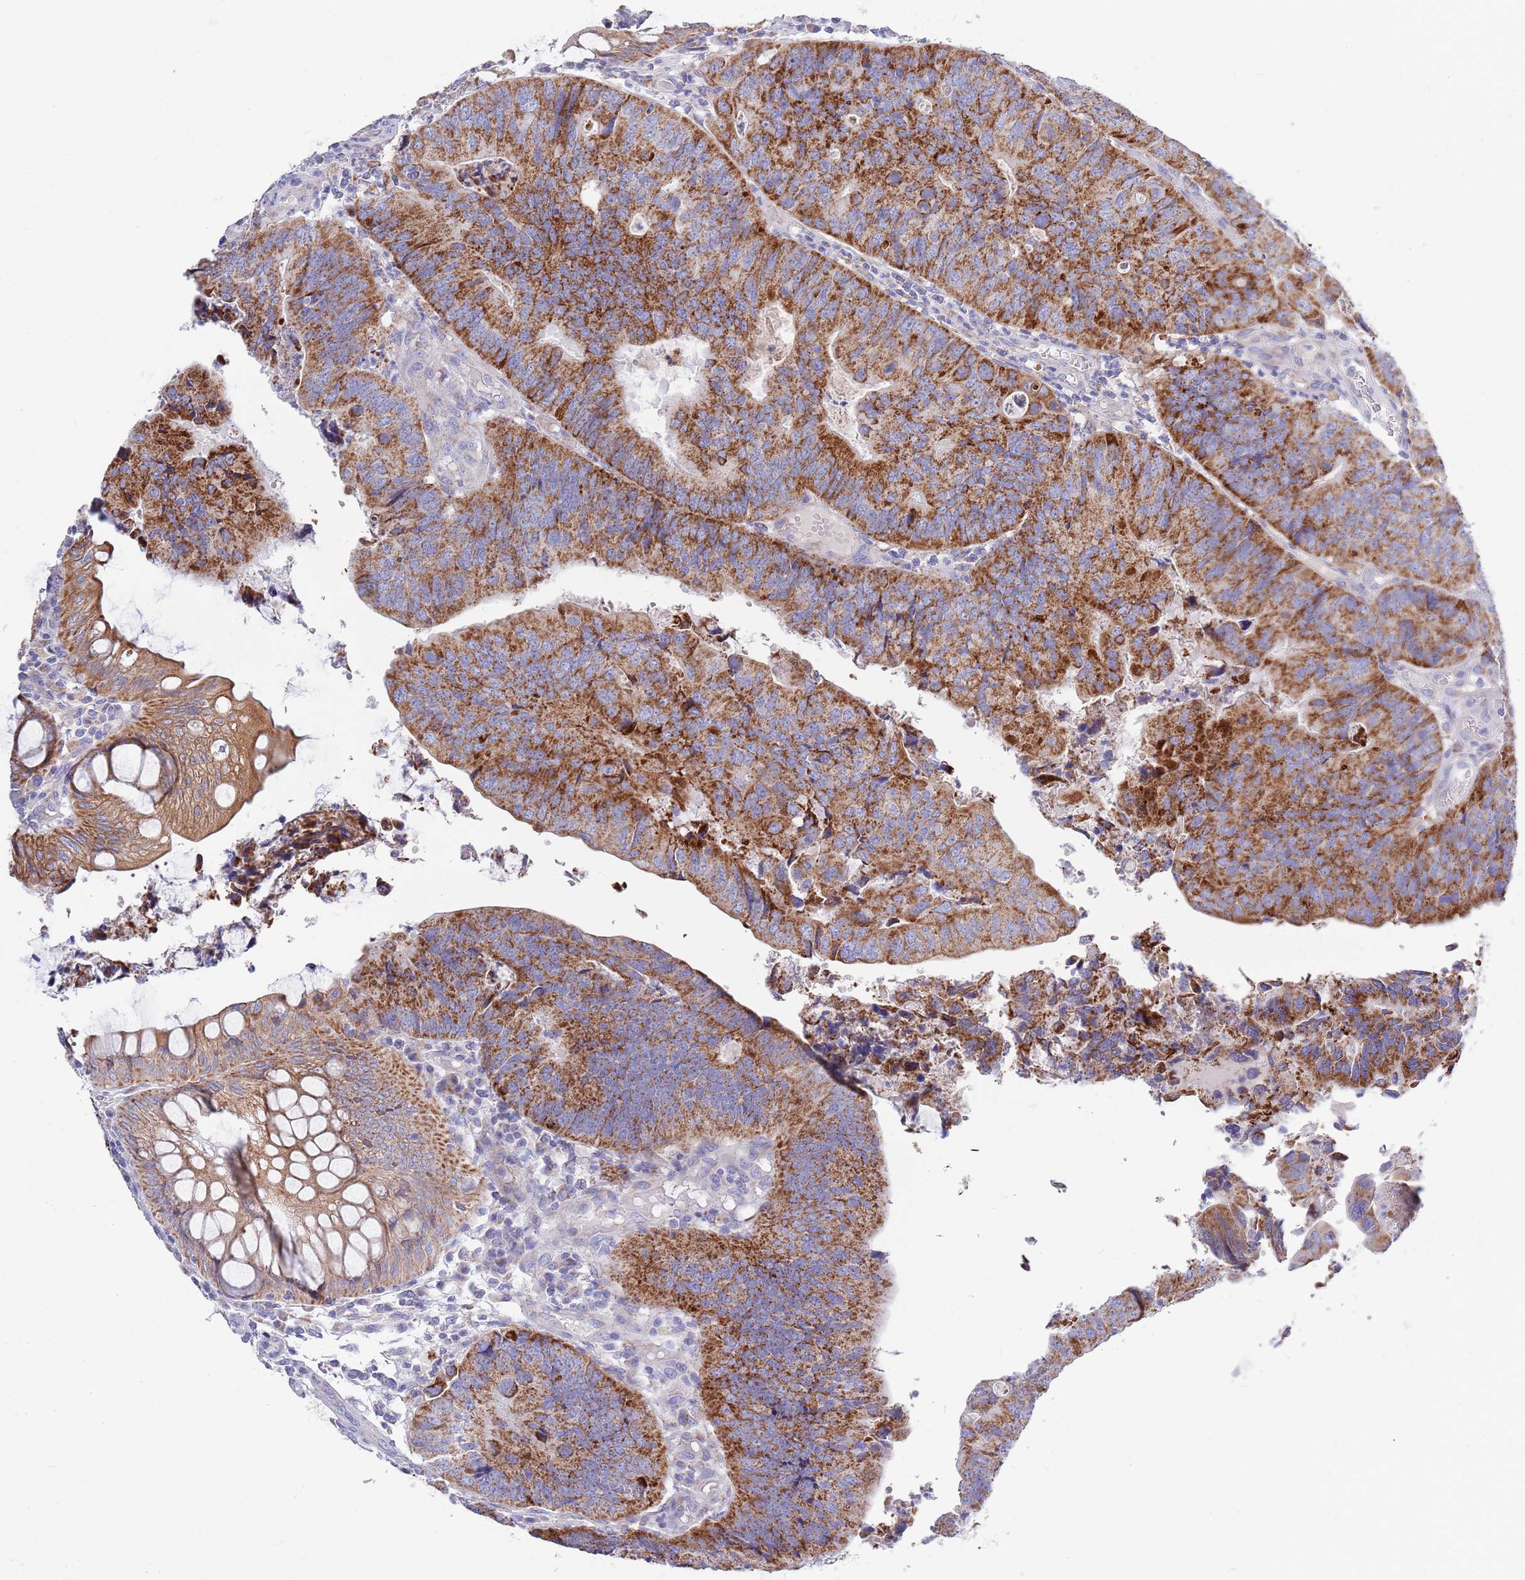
{"staining": {"intensity": "strong", "quantity": ">75%", "location": "cytoplasmic/membranous"}, "tissue": "colorectal cancer", "cell_type": "Tumor cells", "image_type": "cancer", "snomed": [{"axis": "morphology", "description": "Adenocarcinoma, NOS"}, {"axis": "topography", "description": "Colon"}], "caption": "Protein analysis of colorectal cancer (adenocarcinoma) tissue exhibits strong cytoplasmic/membranous staining in about >75% of tumor cells. The staining was performed using DAB (3,3'-diaminobenzidine), with brown indicating positive protein expression. Nuclei are stained blue with hematoxylin.", "gene": "EMC8", "patient": {"sex": "female", "age": 67}}